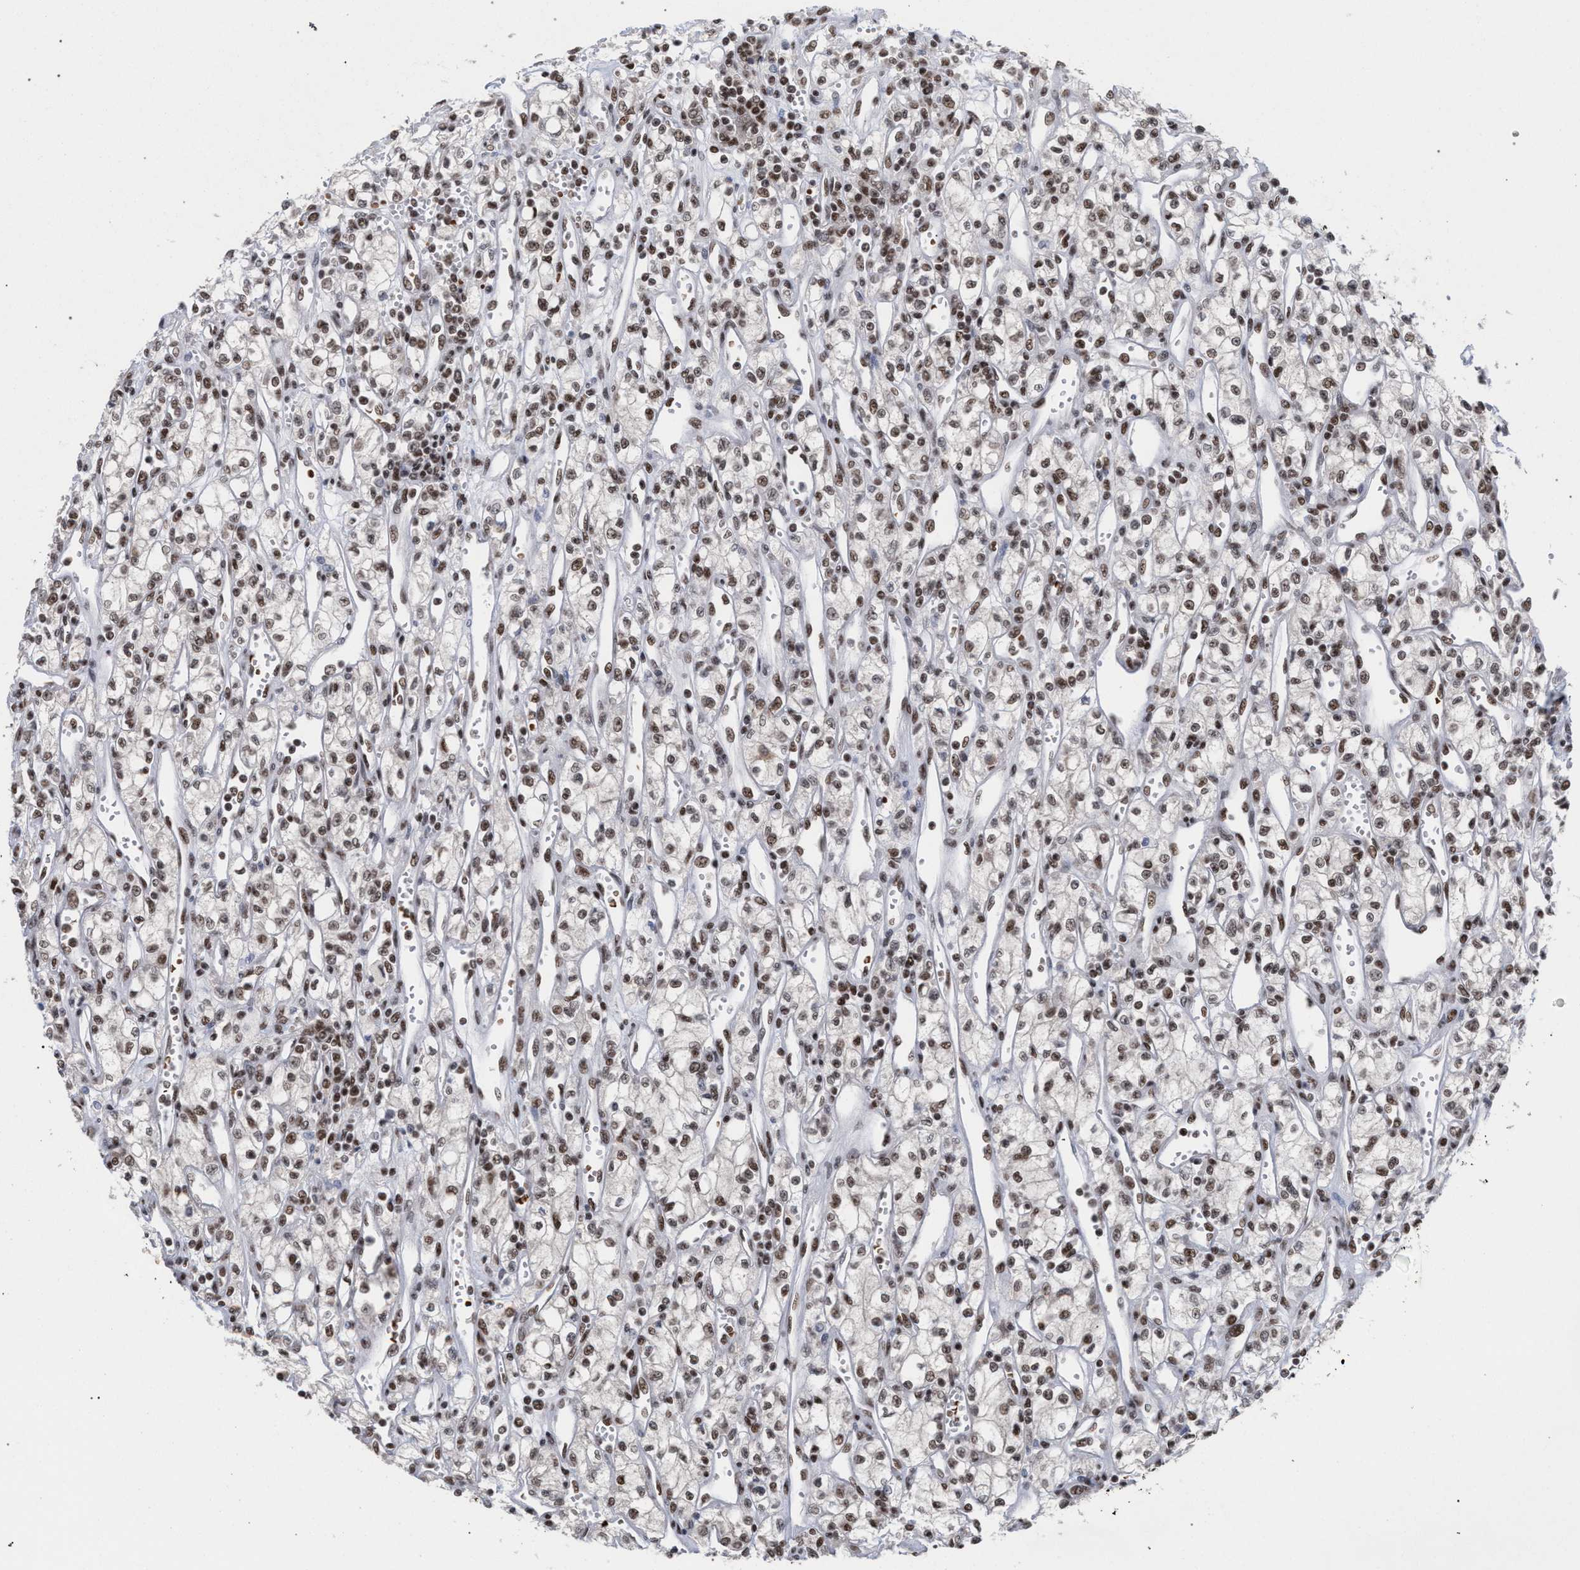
{"staining": {"intensity": "weak", "quantity": ">75%", "location": "nuclear"}, "tissue": "renal cancer", "cell_type": "Tumor cells", "image_type": "cancer", "snomed": [{"axis": "morphology", "description": "Adenocarcinoma, NOS"}, {"axis": "topography", "description": "Kidney"}], "caption": "An immunohistochemistry (IHC) photomicrograph of tumor tissue is shown. Protein staining in brown highlights weak nuclear positivity in adenocarcinoma (renal) within tumor cells.", "gene": "SCAF4", "patient": {"sex": "male", "age": 59}}